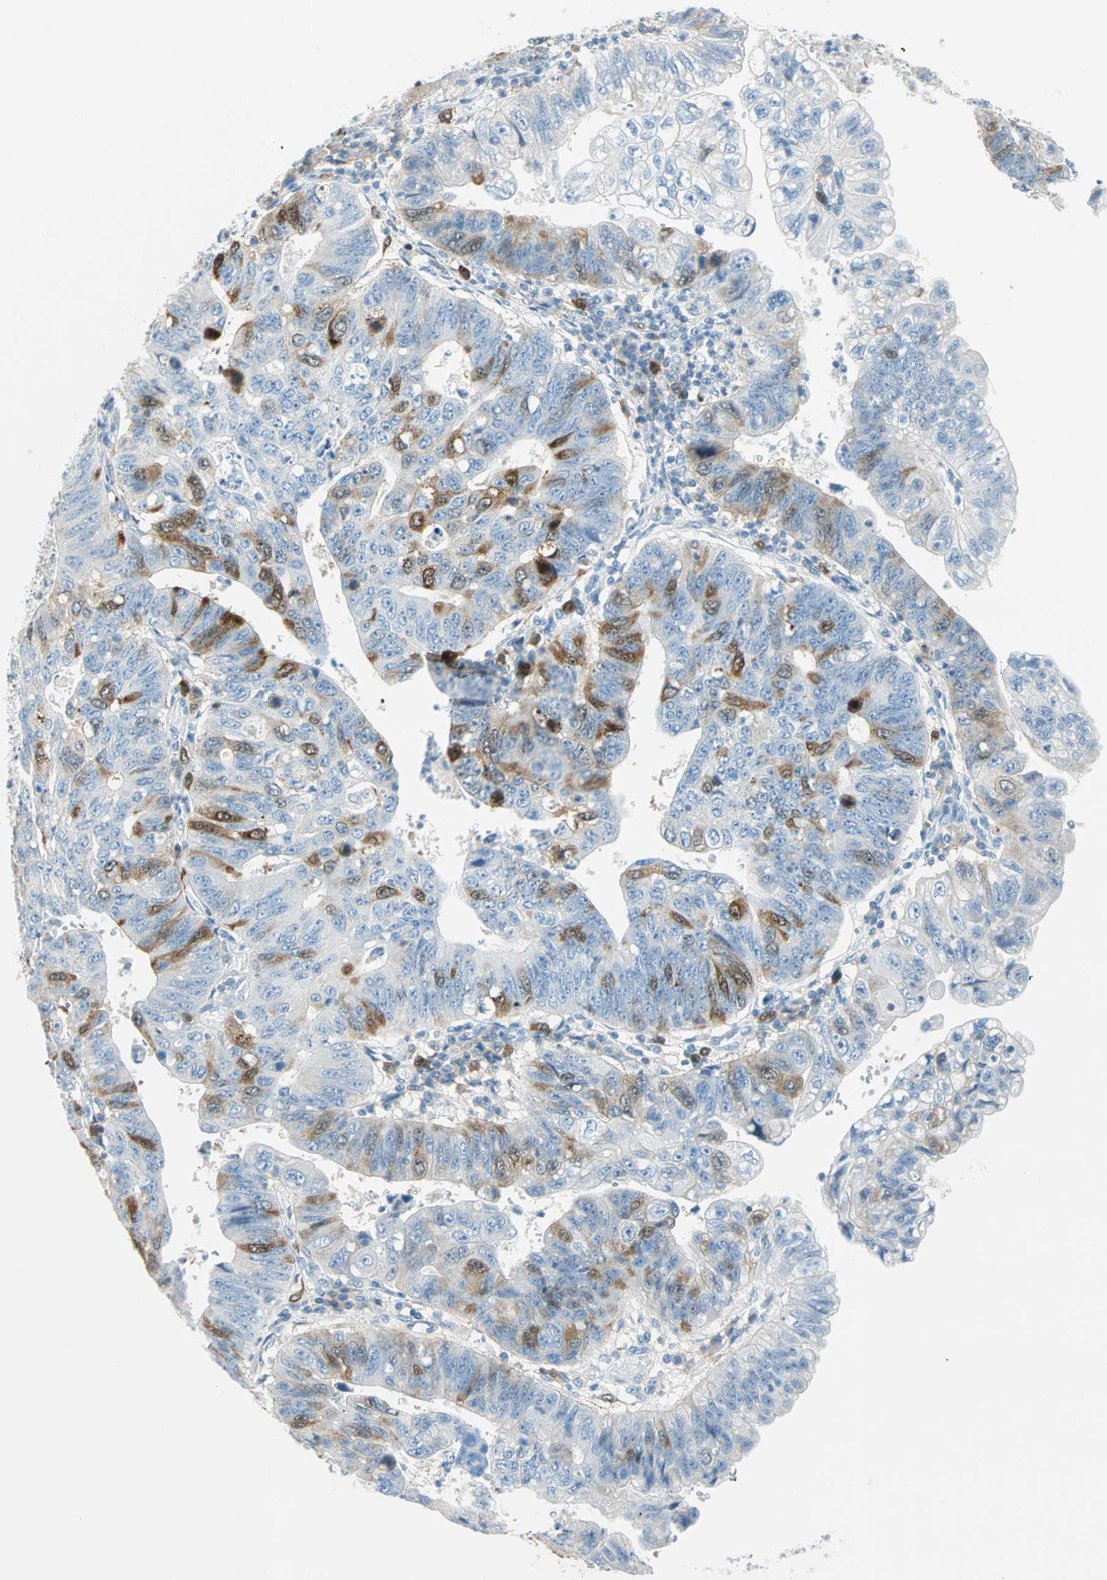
{"staining": {"intensity": "moderate", "quantity": "<25%", "location": "none"}, "tissue": "stomach cancer", "cell_type": "Tumor cells", "image_type": "cancer", "snomed": [{"axis": "morphology", "description": "Adenocarcinoma, NOS"}, {"axis": "topography", "description": "Stomach"}], "caption": "There is low levels of moderate None positivity in tumor cells of adenocarcinoma (stomach), as demonstrated by immunohistochemical staining (brown color).", "gene": "PTTG1", "patient": {"sex": "male", "age": 59}}